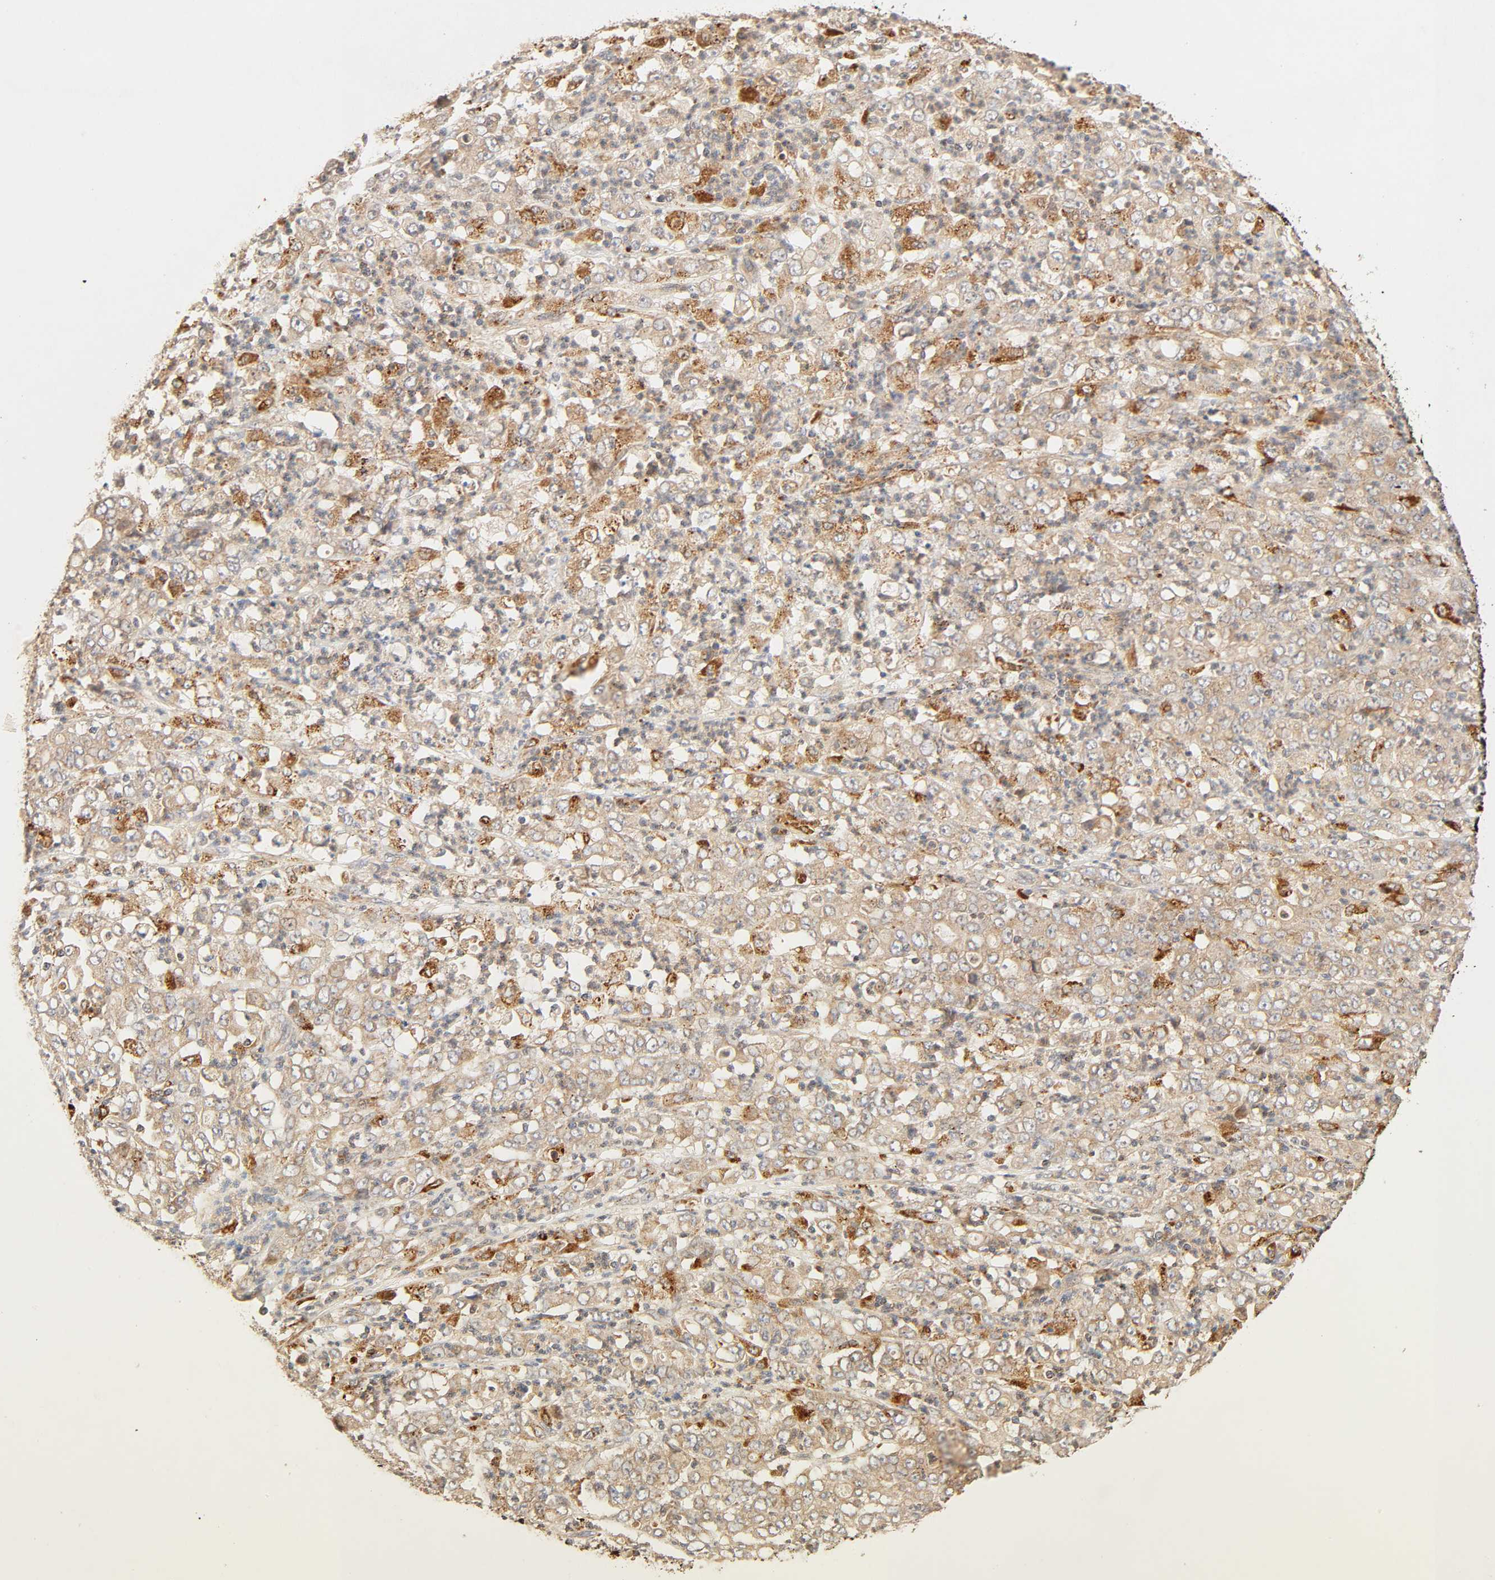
{"staining": {"intensity": "moderate", "quantity": ">75%", "location": "cytoplasmic/membranous"}, "tissue": "stomach cancer", "cell_type": "Tumor cells", "image_type": "cancer", "snomed": [{"axis": "morphology", "description": "Adenocarcinoma, NOS"}, {"axis": "topography", "description": "Stomach, lower"}], "caption": "Protein staining by immunohistochemistry (IHC) reveals moderate cytoplasmic/membranous expression in about >75% of tumor cells in stomach cancer (adenocarcinoma).", "gene": "MAPK6", "patient": {"sex": "female", "age": 71}}